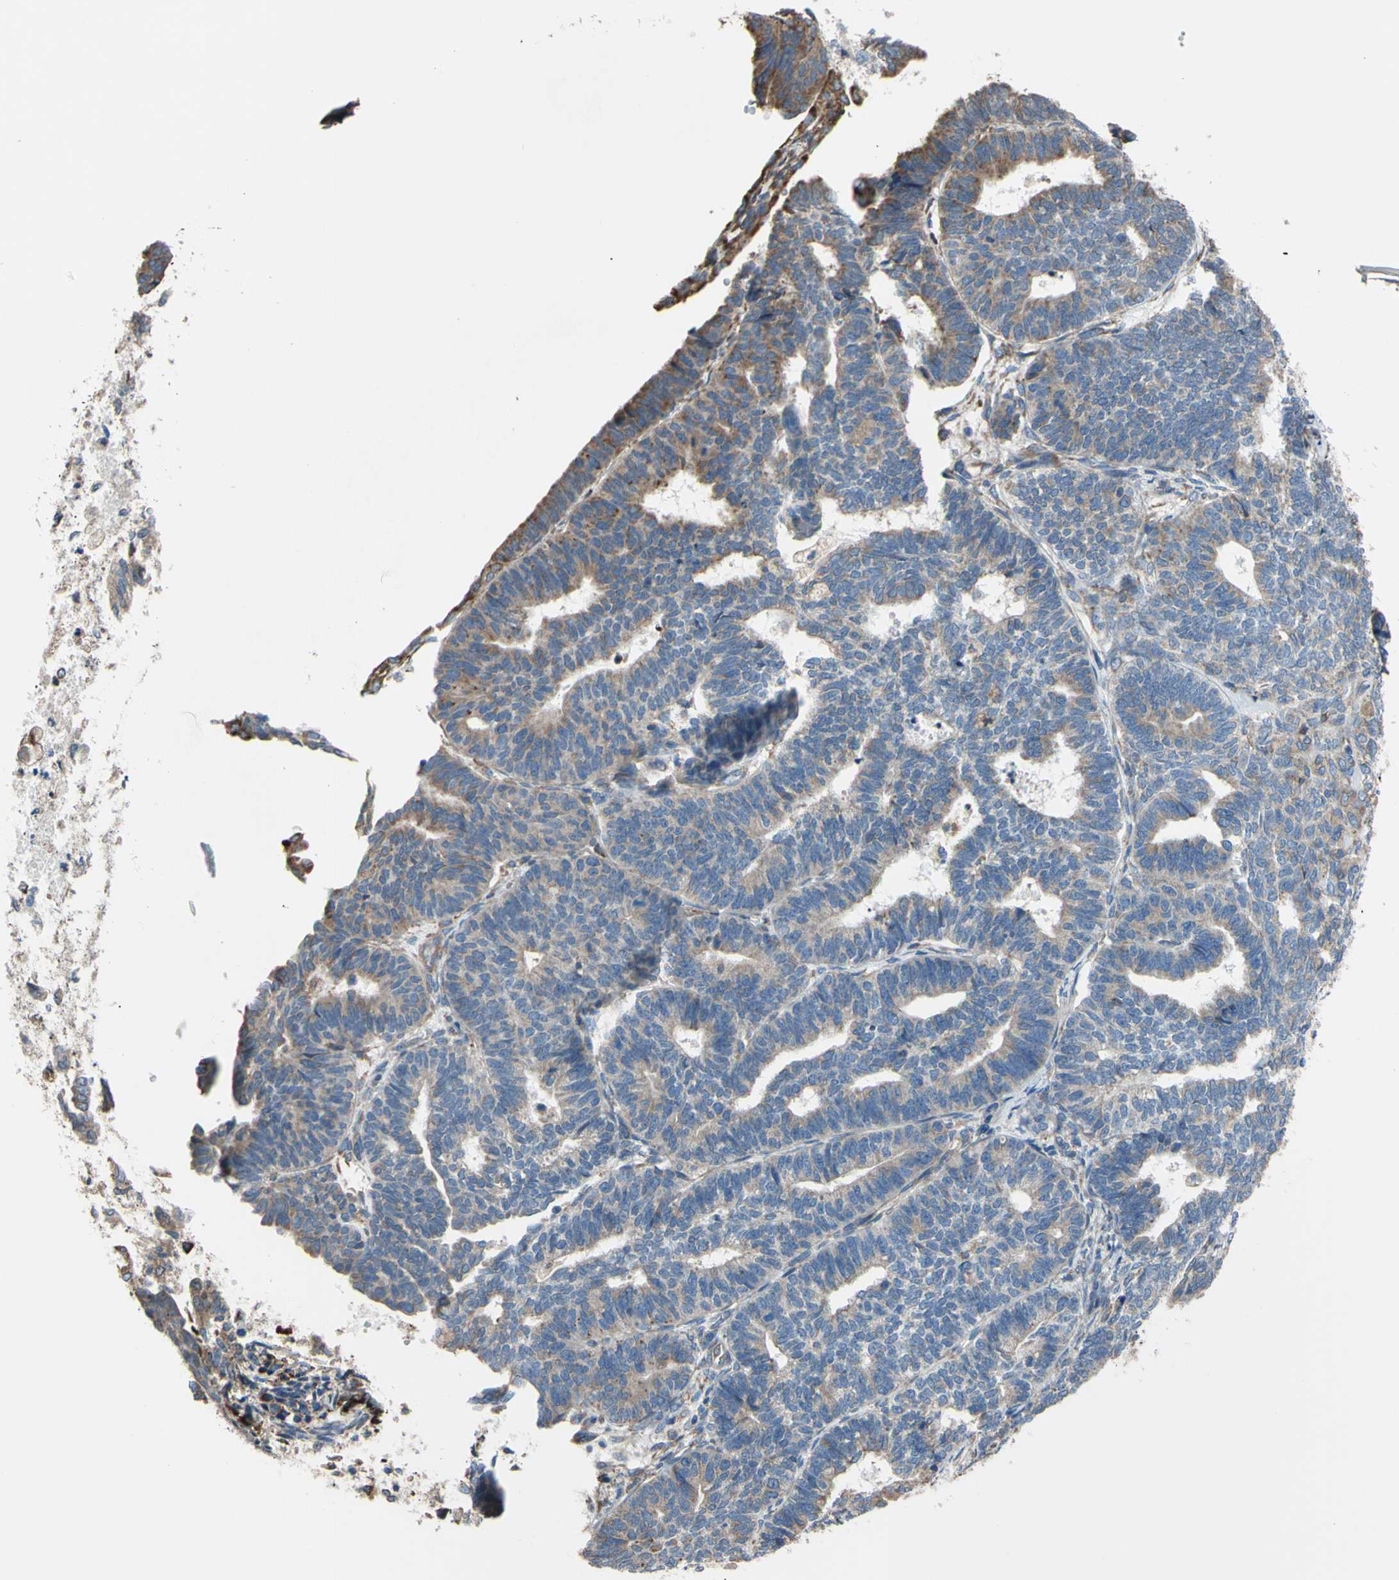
{"staining": {"intensity": "moderate", "quantity": ">75%", "location": "cytoplasmic/membranous"}, "tissue": "endometrial cancer", "cell_type": "Tumor cells", "image_type": "cancer", "snomed": [{"axis": "morphology", "description": "Adenocarcinoma, NOS"}, {"axis": "topography", "description": "Endometrium"}], "caption": "This is a micrograph of immunohistochemistry staining of endometrial adenocarcinoma, which shows moderate expression in the cytoplasmic/membranous of tumor cells.", "gene": "BMF", "patient": {"sex": "female", "age": 70}}